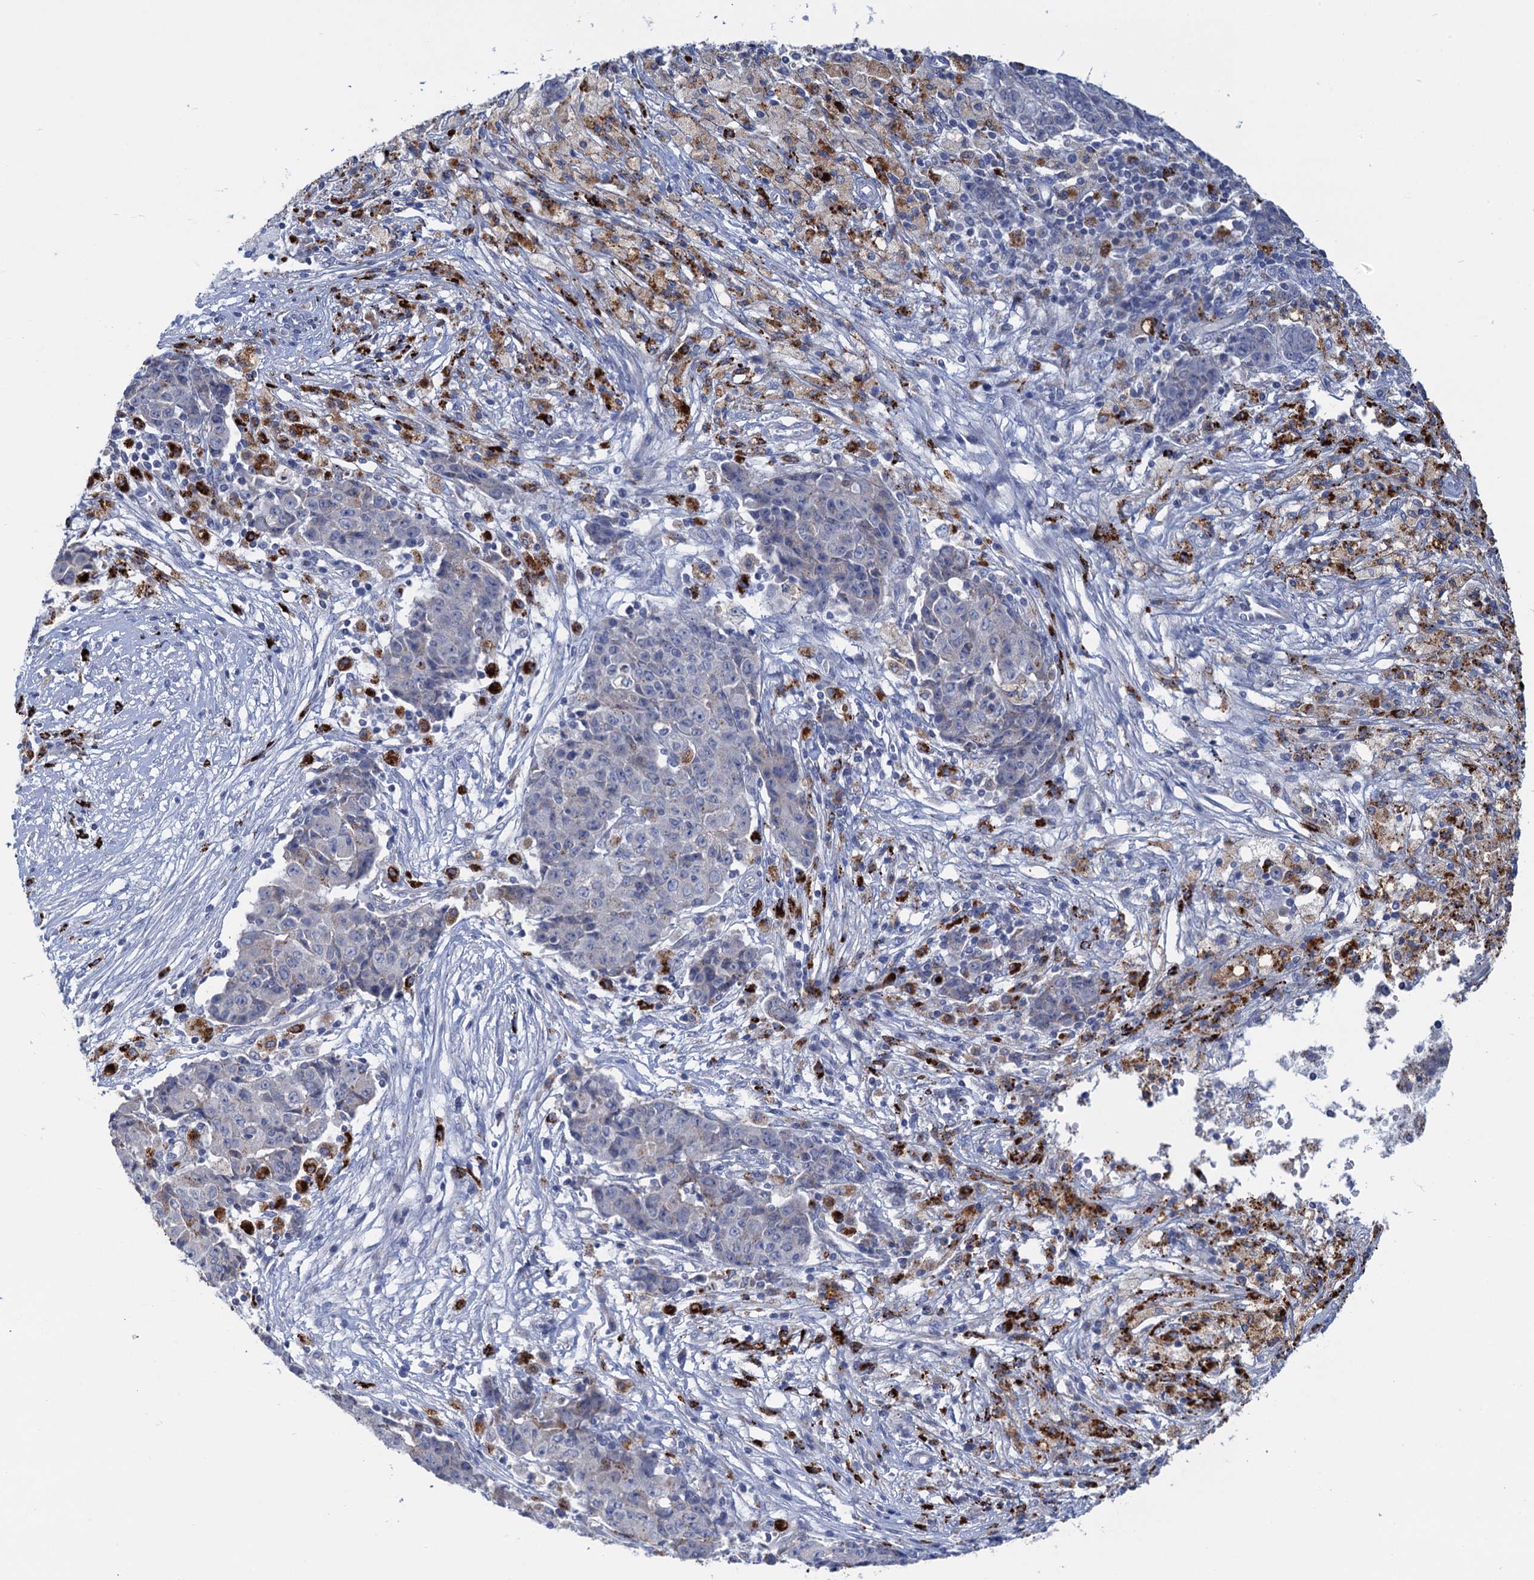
{"staining": {"intensity": "negative", "quantity": "none", "location": "none"}, "tissue": "ovarian cancer", "cell_type": "Tumor cells", "image_type": "cancer", "snomed": [{"axis": "morphology", "description": "Carcinoma, endometroid"}, {"axis": "topography", "description": "Ovary"}], "caption": "High magnification brightfield microscopy of ovarian cancer stained with DAB (brown) and counterstained with hematoxylin (blue): tumor cells show no significant positivity.", "gene": "ANKS3", "patient": {"sex": "female", "age": 42}}